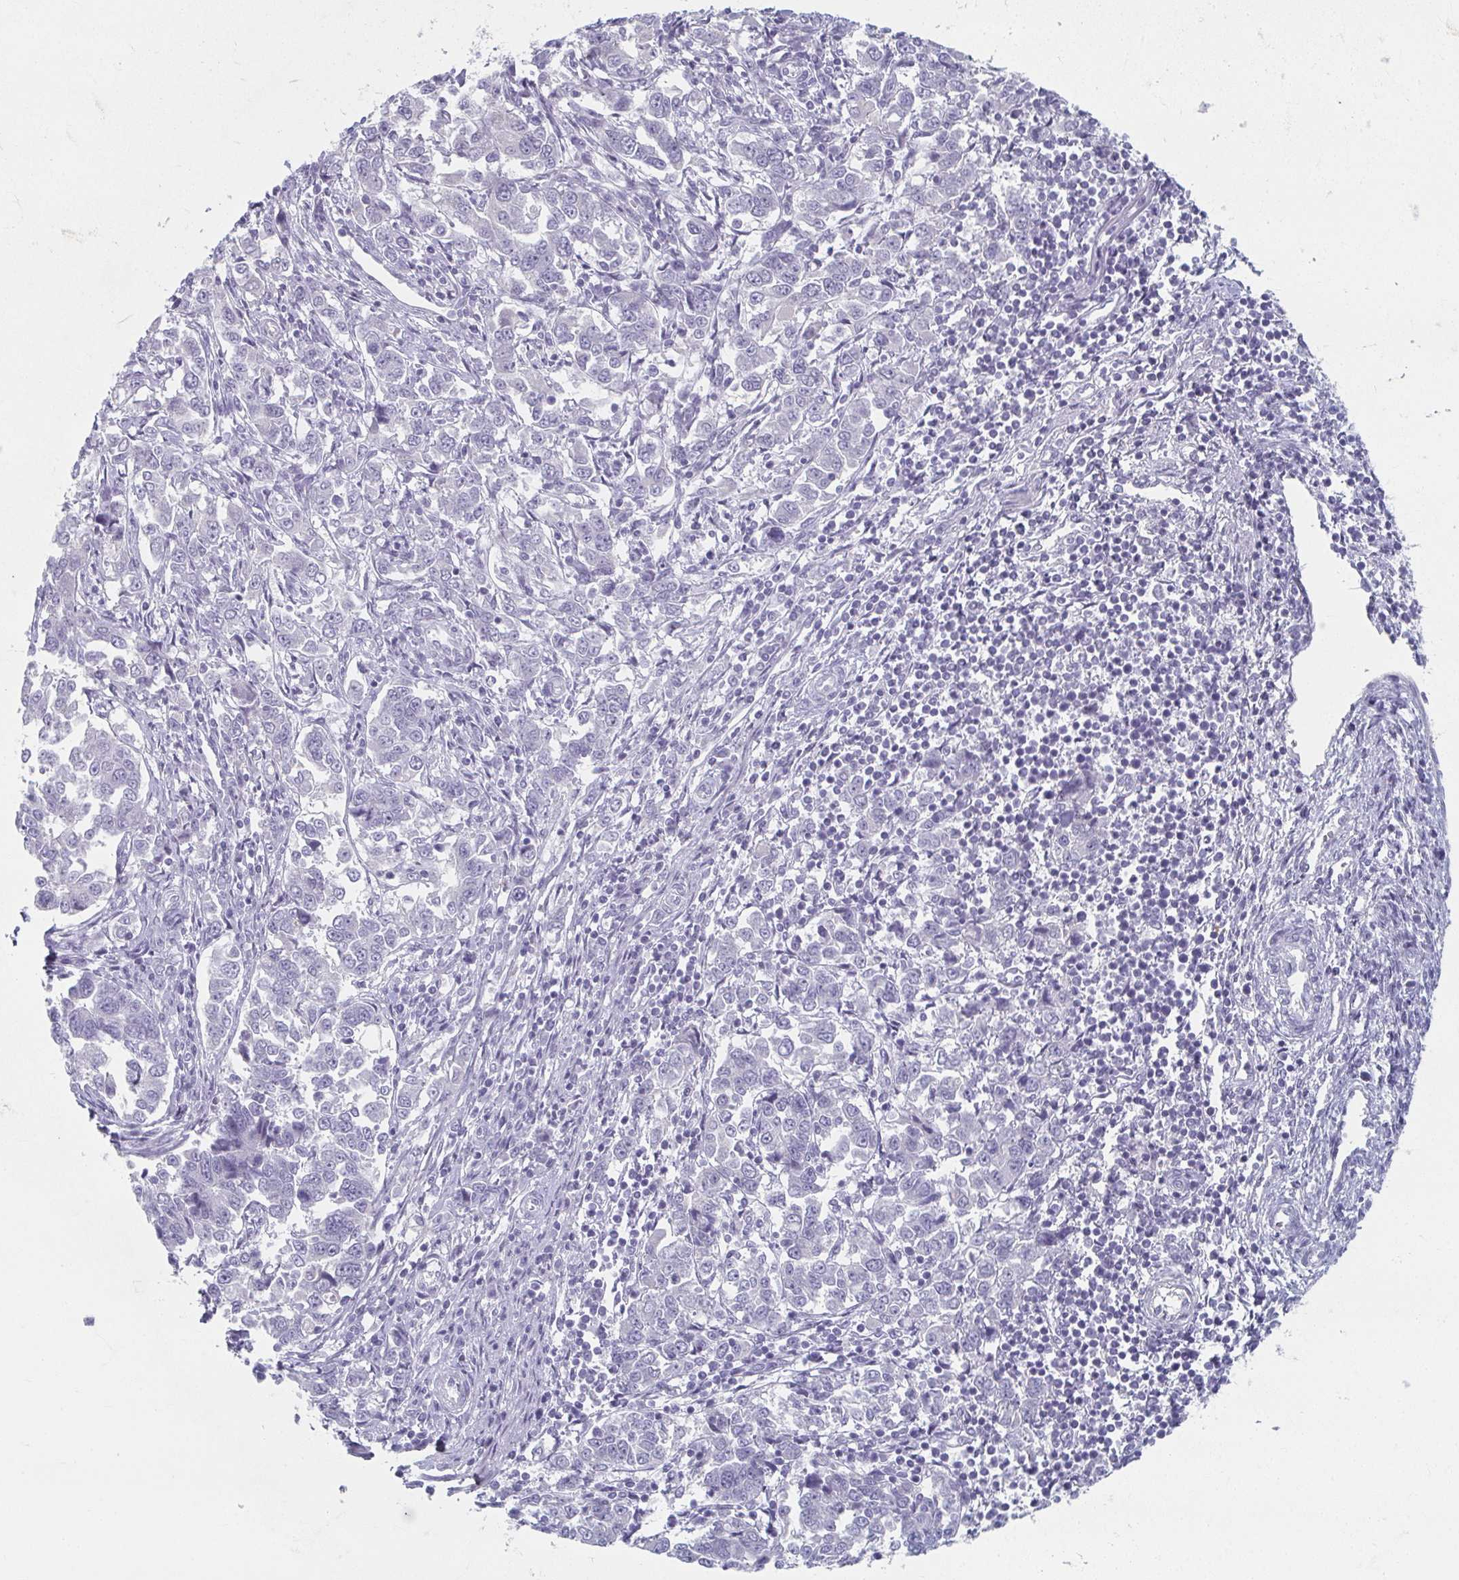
{"staining": {"intensity": "negative", "quantity": "none", "location": "none"}, "tissue": "endometrial cancer", "cell_type": "Tumor cells", "image_type": "cancer", "snomed": [{"axis": "morphology", "description": "Adenocarcinoma, NOS"}, {"axis": "topography", "description": "Endometrium"}], "caption": "Histopathology image shows no significant protein positivity in tumor cells of endometrial adenocarcinoma.", "gene": "CAMKV", "patient": {"sex": "female", "age": 43}}